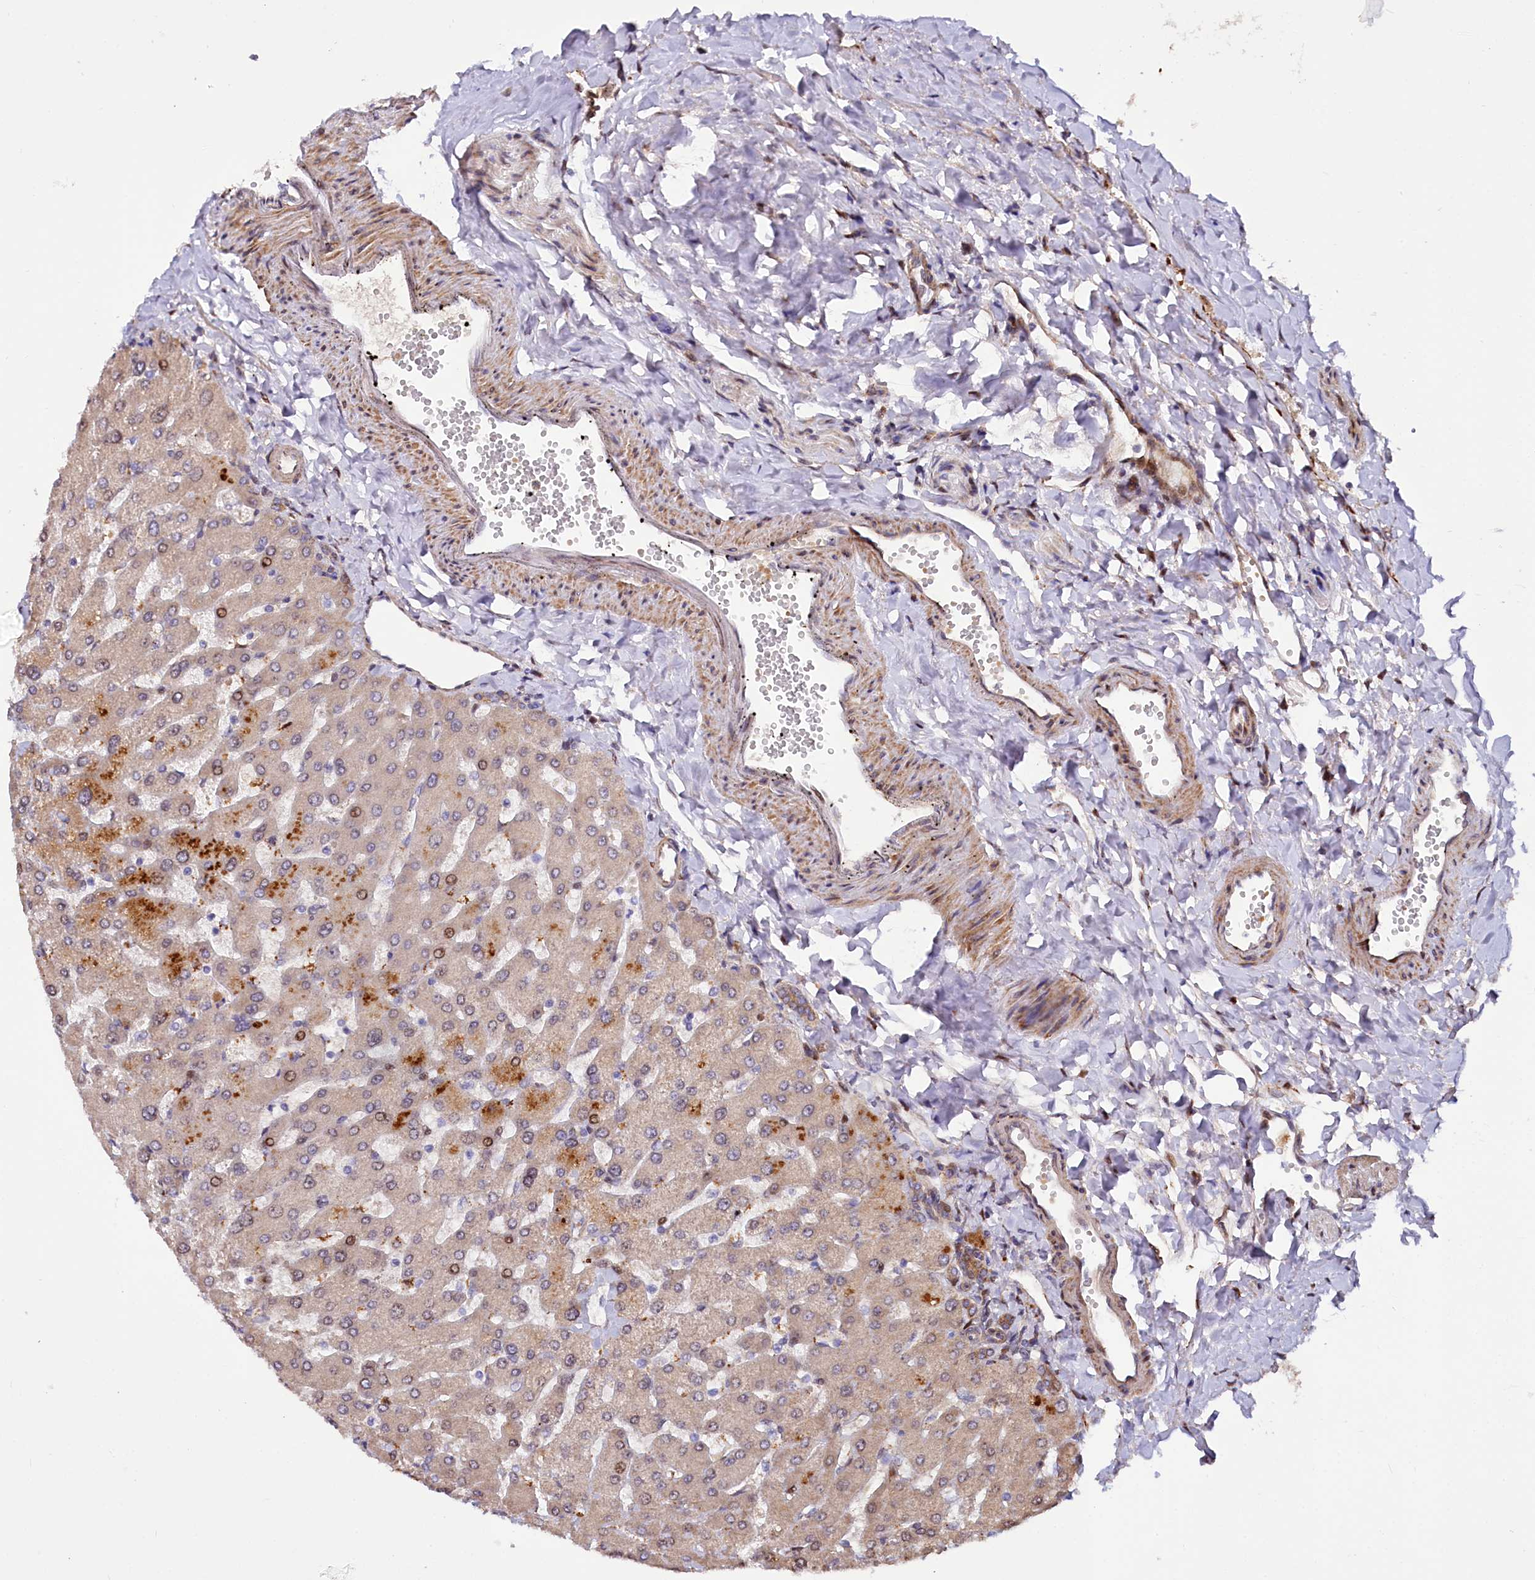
{"staining": {"intensity": "moderate", "quantity": ">75%", "location": "cytoplasmic/membranous"}, "tissue": "liver", "cell_type": "Cholangiocytes", "image_type": "normal", "snomed": [{"axis": "morphology", "description": "Normal tissue, NOS"}, {"axis": "topography", "description": "Liver"}], "caption": "Protein expression by immunohistochemistry demonstrates moderate cytoplasmic/membranous expression in about >75% of cholangiocytes in benign liver.", "gene": "PDZRN3", "patient": {"sex": "male", "age": 55}}